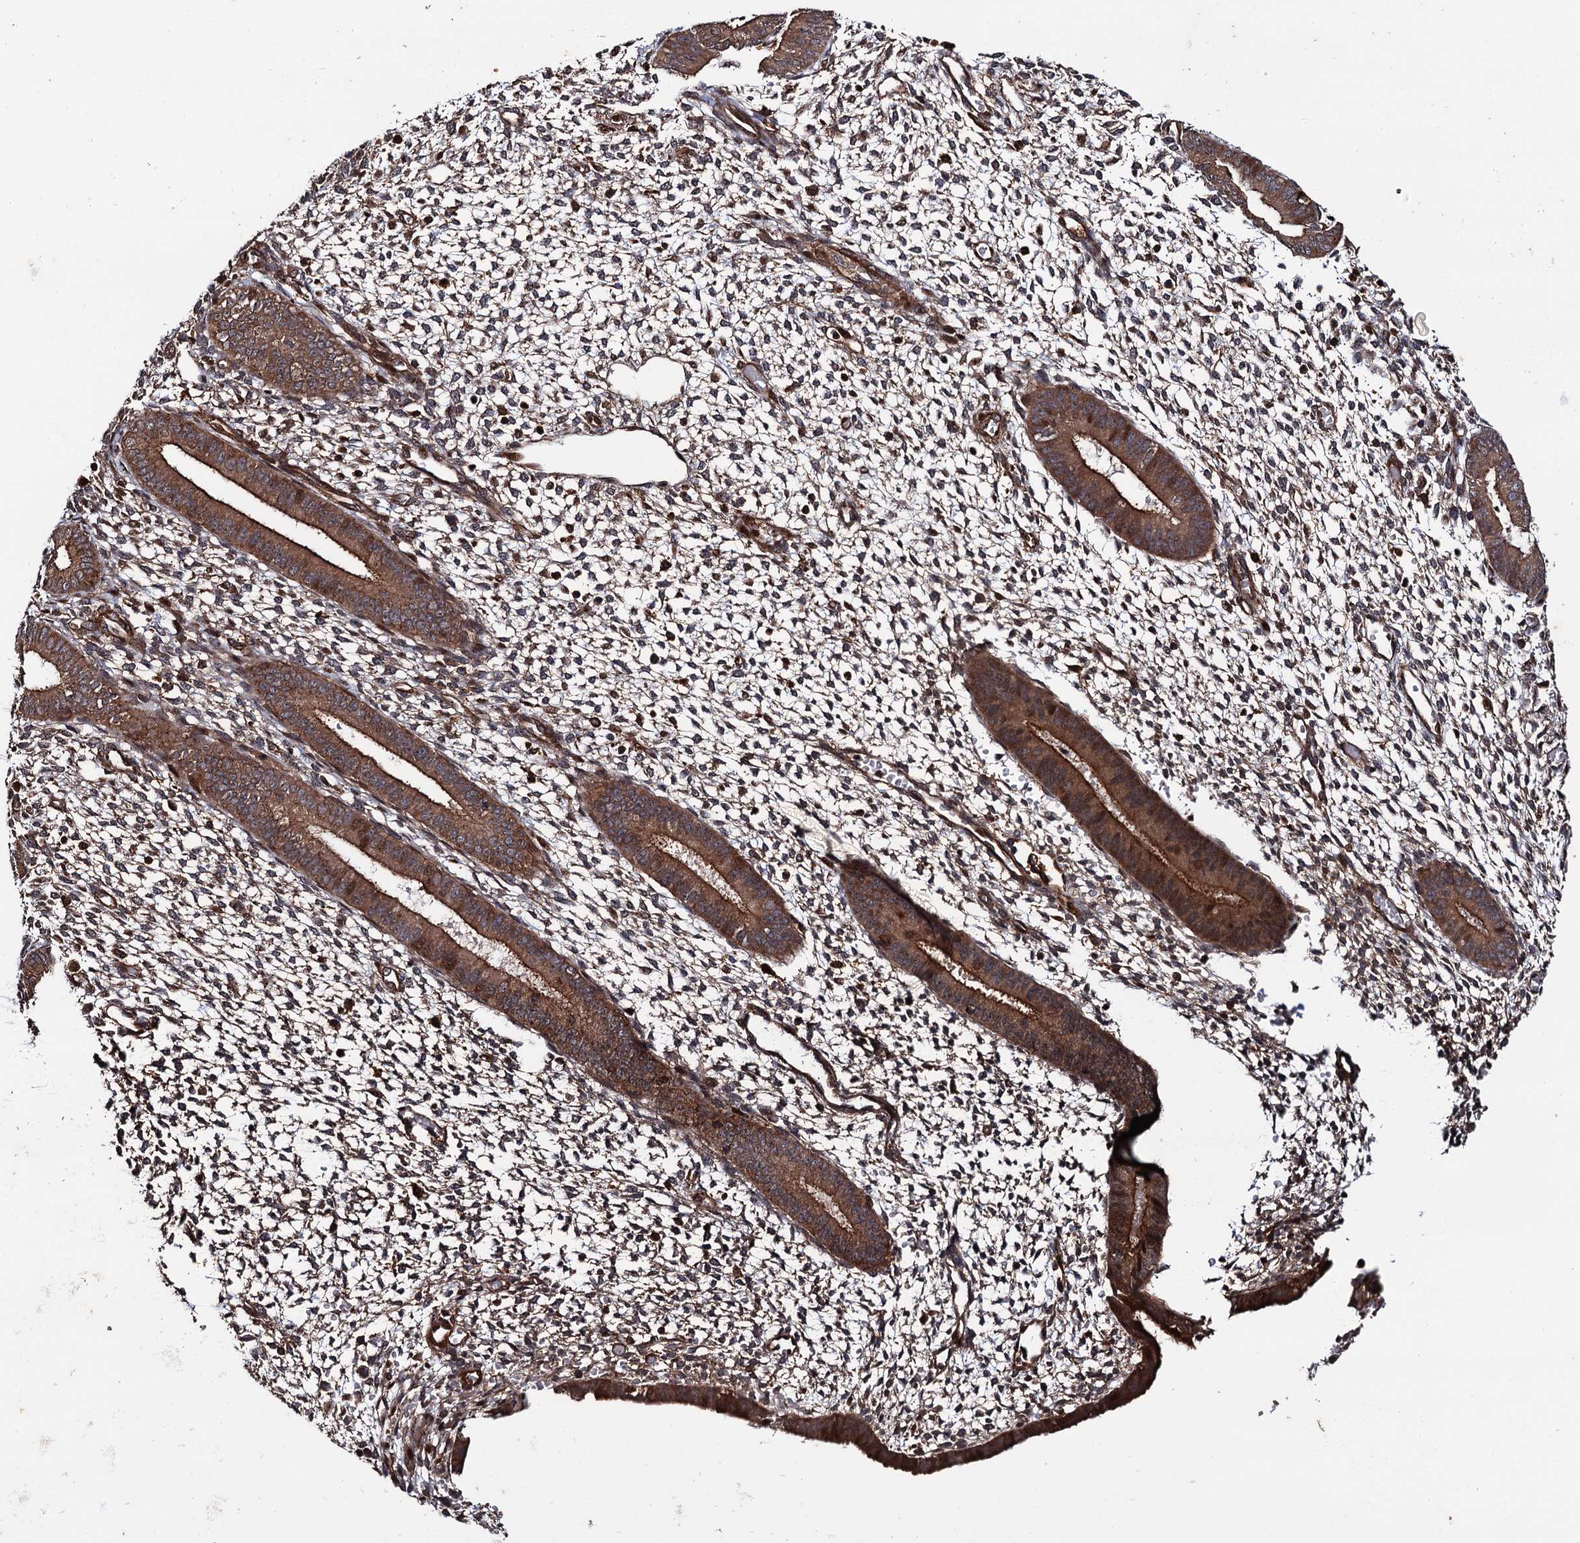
{"staining": {"intensity": "weak", "quantity": "25%-75%", "location": "cytoplasmic/membranous"}, "tissue": "endometrium", "cell_type": "Cells in endometrial stroma", "image_type": "normal", "snomed": [{"axis": "morphology", "description": "Normal tissue, NOS"}, {"axis": "topography", "description": "Endometrium"}], "caption": "DAB immunohistochemical staining of benign endometrium shows weak cytoplasmic/membranous protein expression in about 25%-75% of cells in endometrial stroma. (brown staining indicates protein expression, while blue staining denotes nuclei).", "gene": "BORA", "patient": {"sex": "female", "age": 46}}